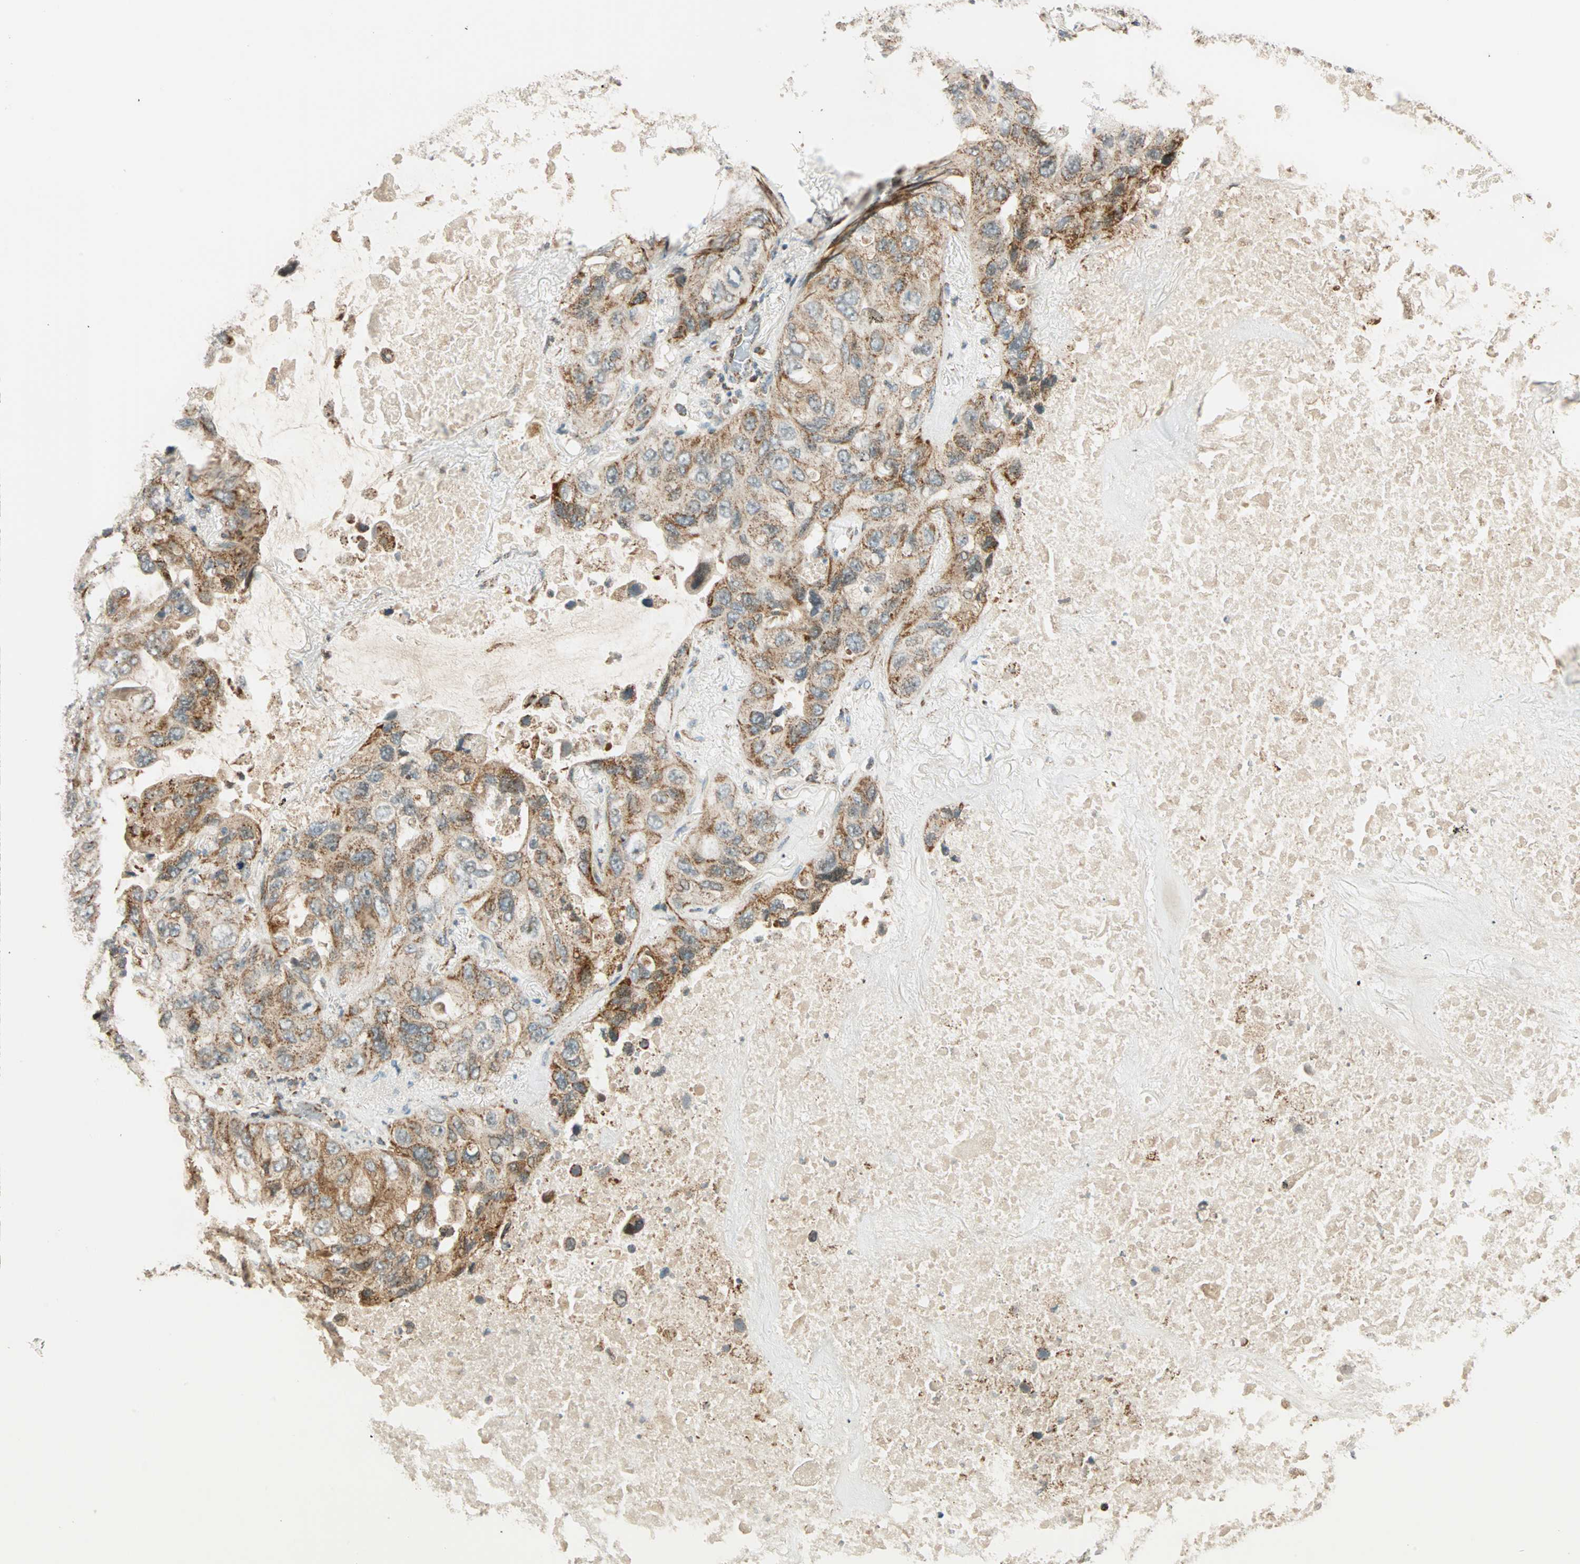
{"staining": {"intensity": "weak", "quantity": ">75%", "location": "cytoplasmic/membranous"}, "tissue": "lung cancer", "cell_type": "Tumor cells", "image_type": "cancer", "snomed": [{"axis": "morphology", "description": "Squamous cell carcinoma, NOS"}, {"axis": "topography", "description": "Lung"}], "caption": "Immunohistochemical staining of lung cancer (squamous cell carcinoma) demonstrates weak cytoplasmic/membranous protein expression in about >75% of tumor cells.", "gene": "SPRY4", "patient": {"sex": "female", "age": 73}}